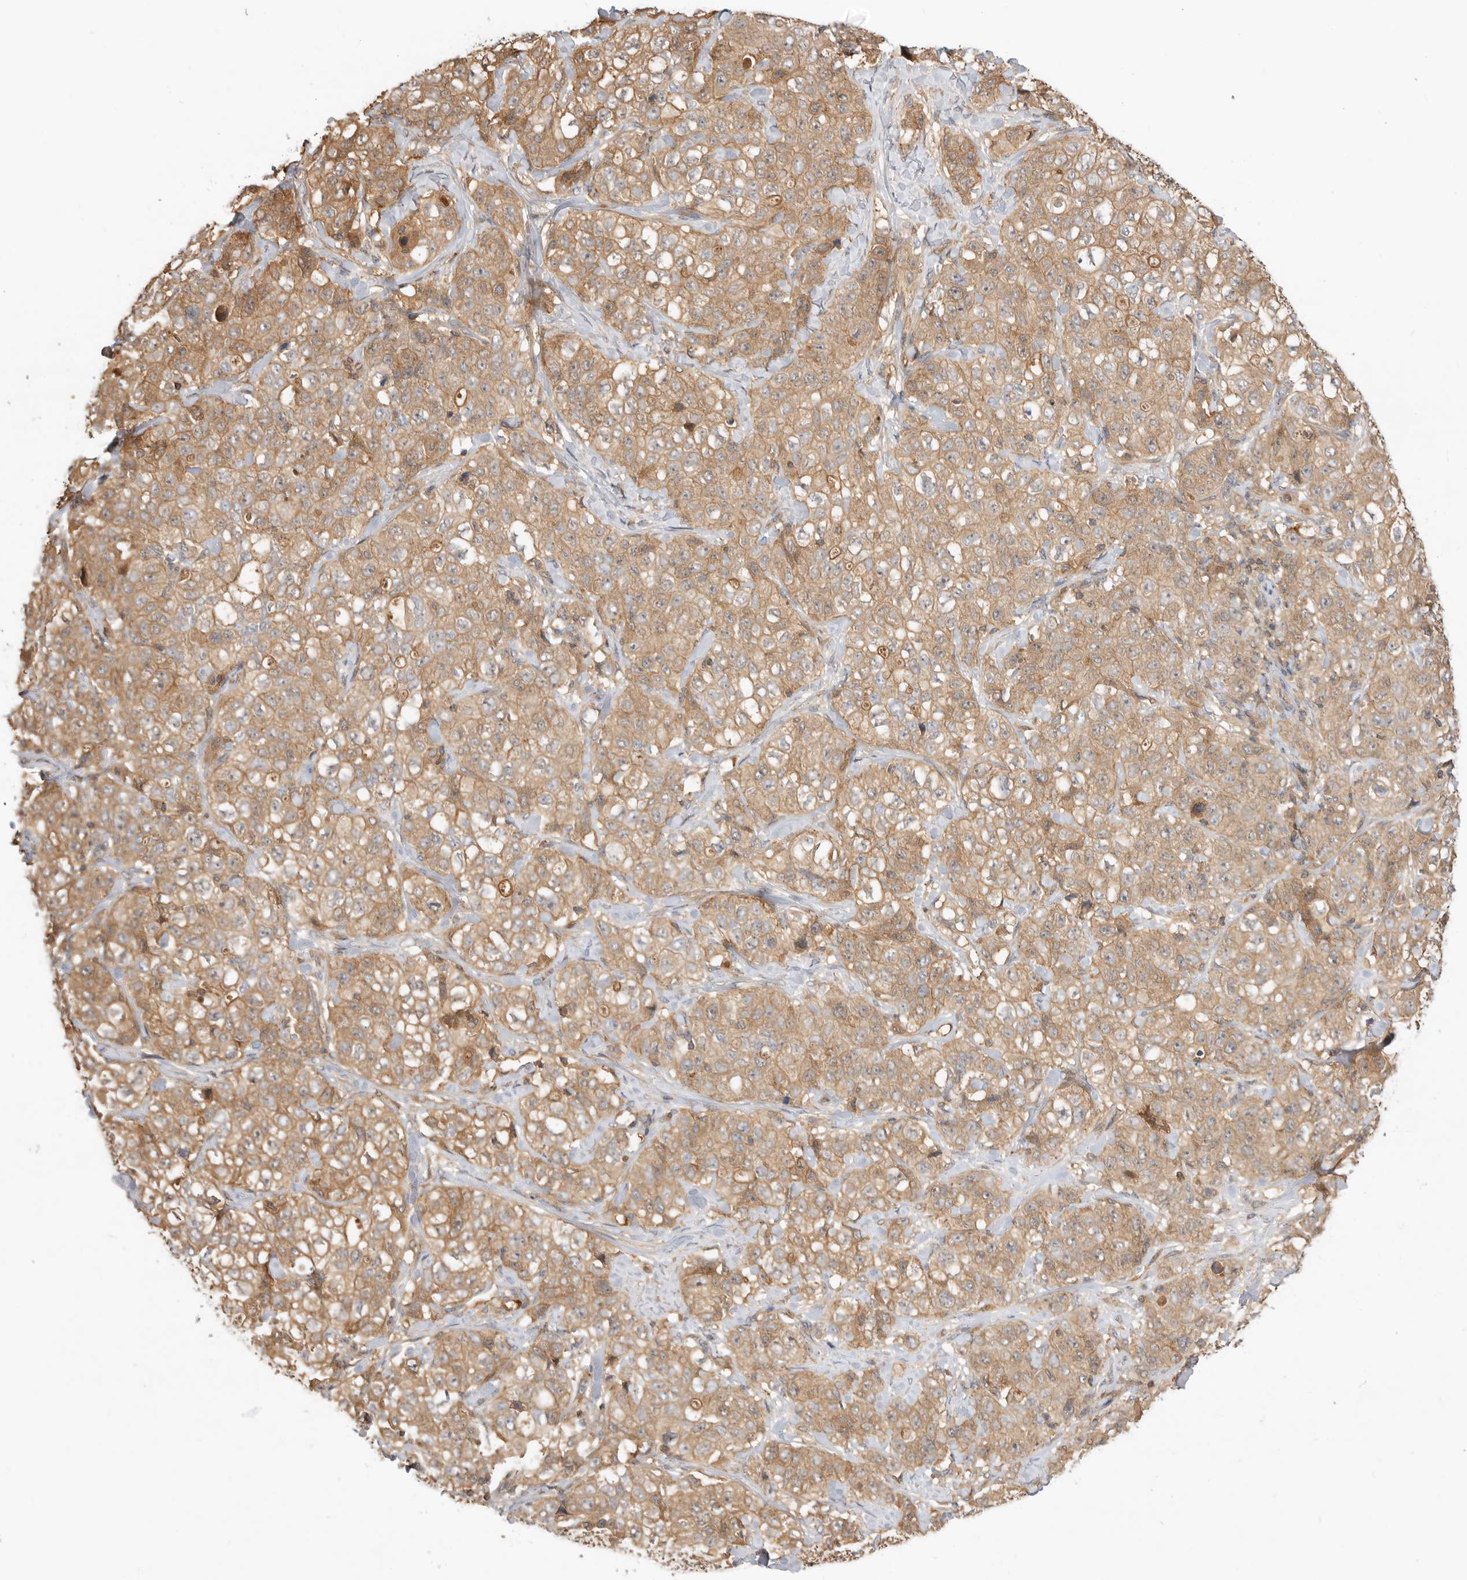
{"staining": {"intensity": "moderate", "quantity": ">75%", "location": "cytoplasmic/membranous"}, "tissue": "stomach cancer", "cell_type": "Tumor cells", "image_type": "cancer", "snomed": [{"axis": "morphology", "description": "Adenocarcinoma, NOS"}, {"axis": "topography", "description": "Stomach"}], "caption": "Immunohistochemical staining of stomach adenocarcinoma displays medium levels of moderate cytoplasmic/membranous staining in about >75% of tumor cells.", "gene": "CLDN12", "patient": {"sex": "male", "age": 48}}